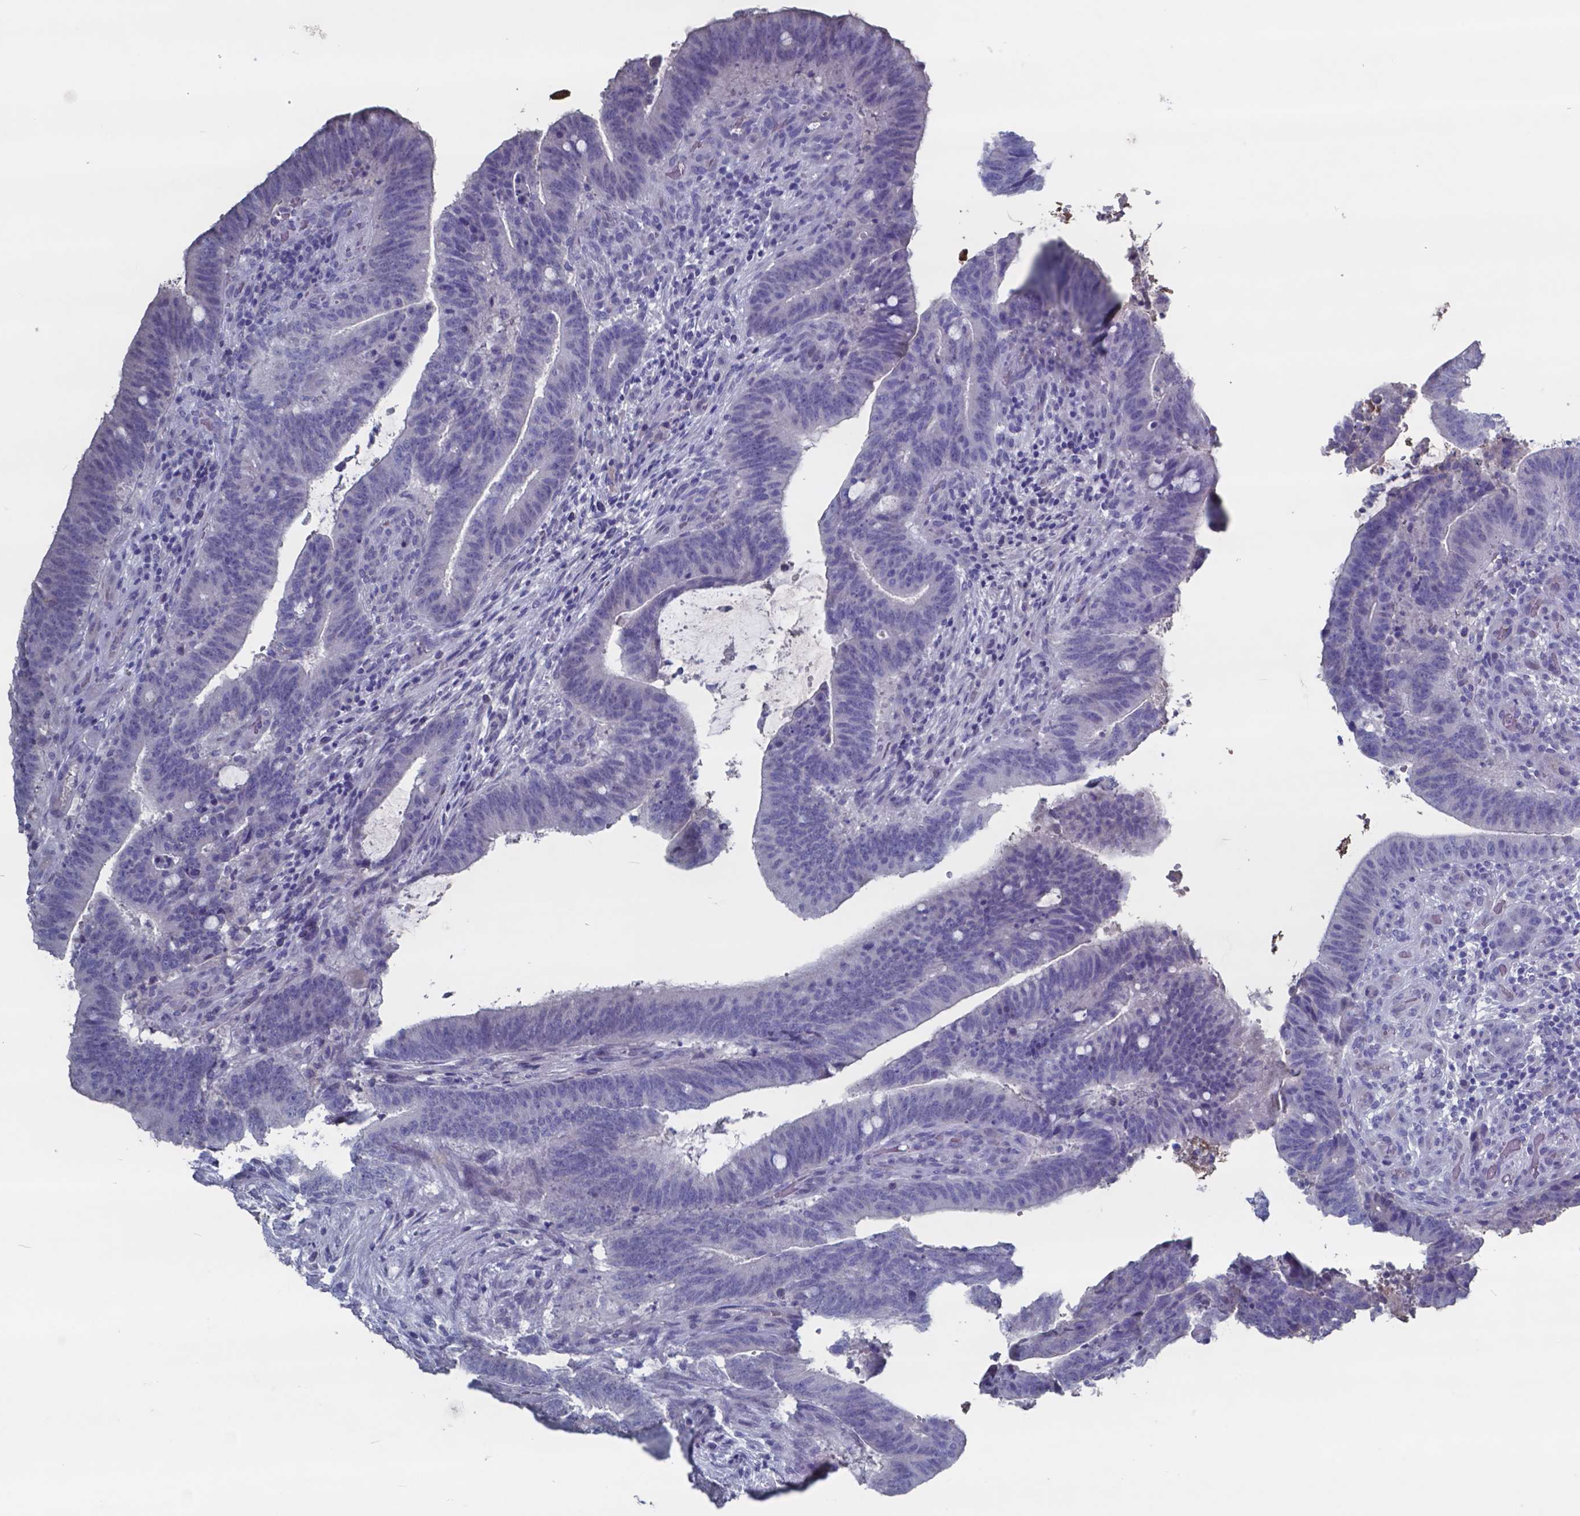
{"staining": {"intensity": "negative", "quantity": "none", "location": "none"}, "tissue": "colorectal cancer", "cell_type": "Tumor cells", "image_type": "cancer", "snomed": [{"axis": "morphology", "description": "Adenocarcinoma, NOS"}, {"axis": "topography", "description": "Colon"}], "caption": "IHC of adenocarcinoma (colorectal) demonstrates no expression in tumor cells.", "gene": "TTR", "patient": {"sex": "female", "age": 43}}